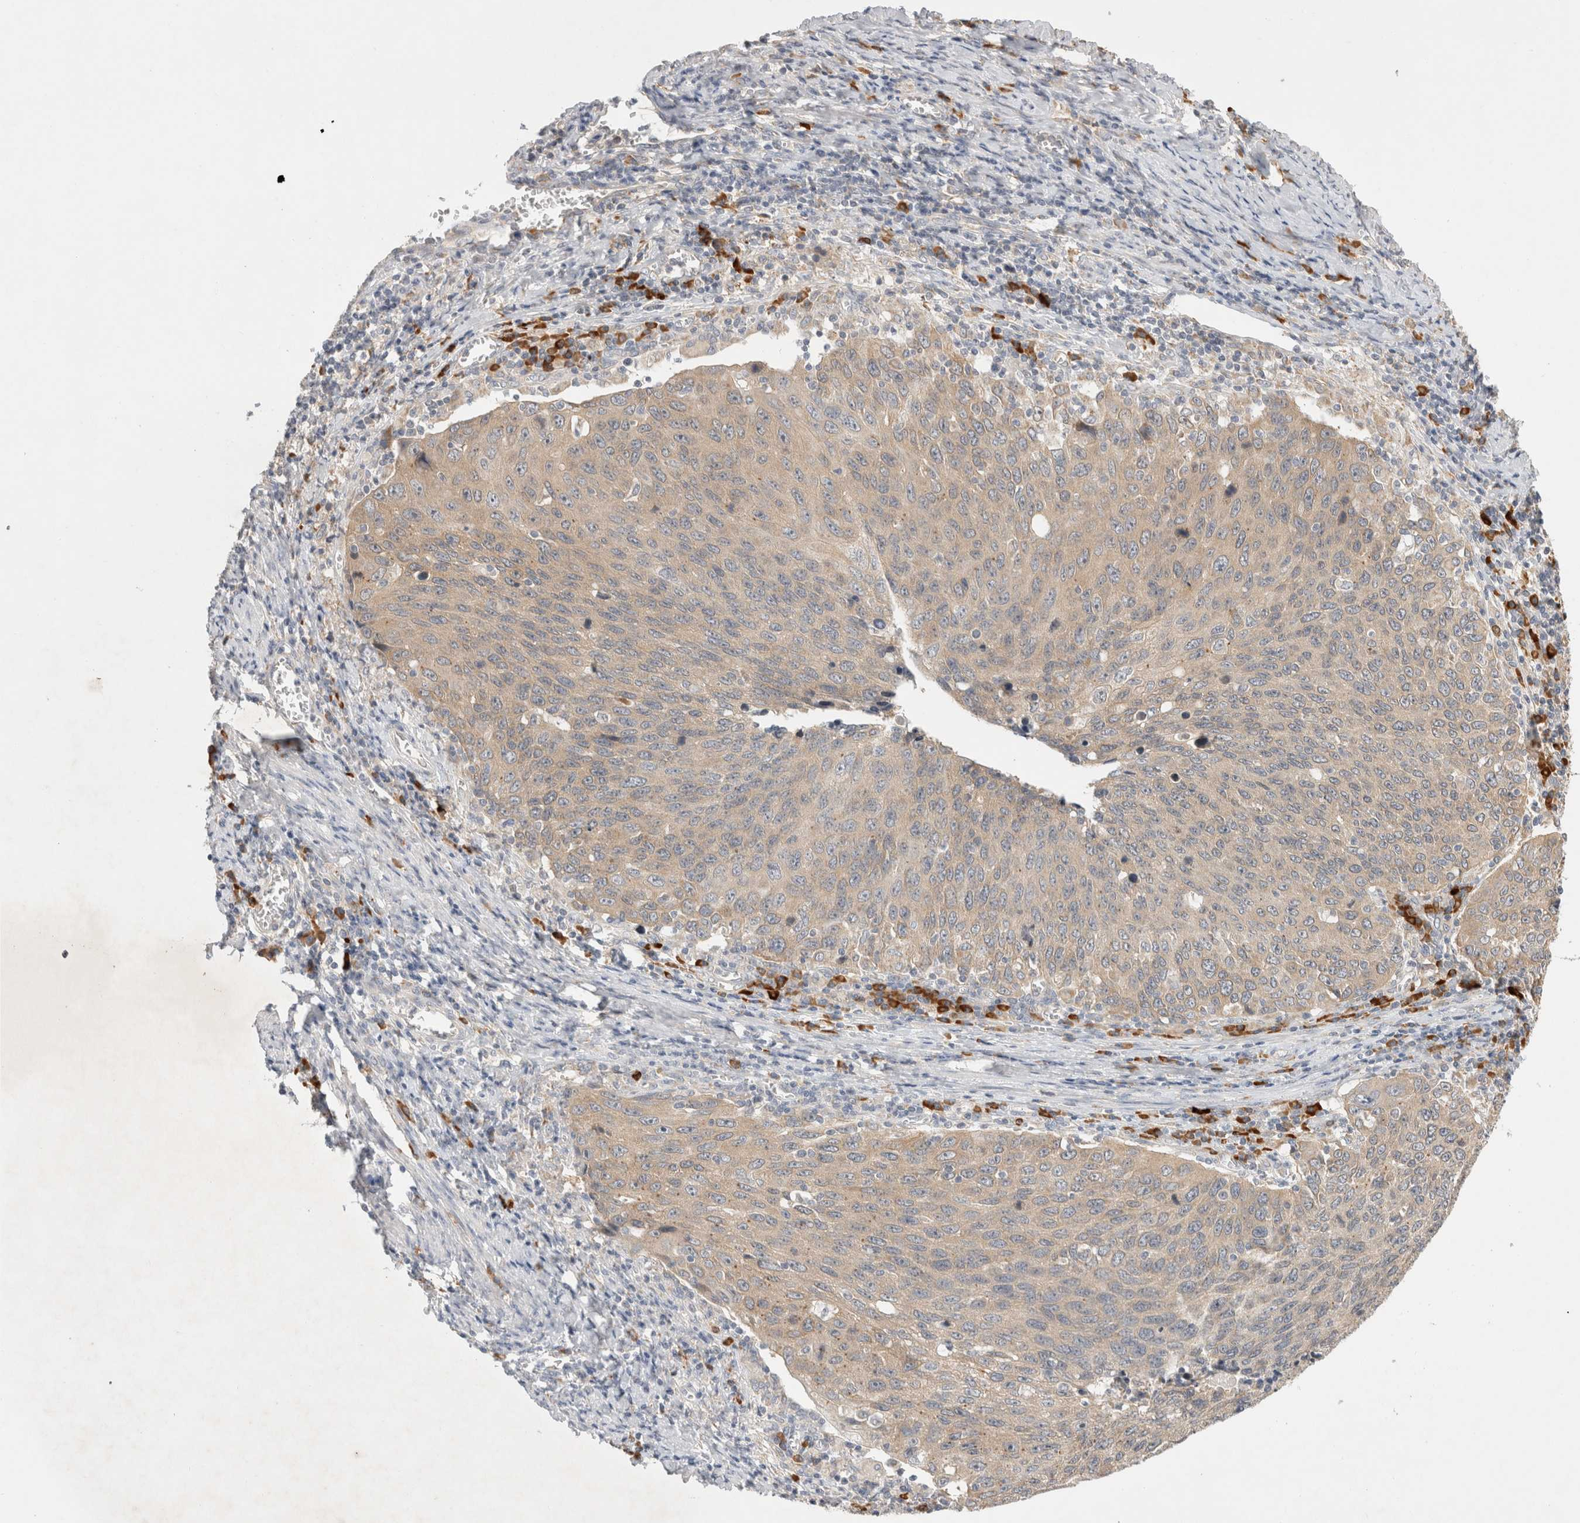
{"staining": {"intensity": "weak", "quantity": "25%-75%", "location": "cytoplasmic/membranous"}, "tissue": "cervical cancer", "cell_type": "Tumor cells", "image_type": "cancer", "snomed": [{"axis": "morphology", "description": "Squamous cell carcinoma, NOS"}, {"axis": "topography", "description": "Cervix"}], "caption": "A histopathology image showing weak cytoplasmic/membranous expression in approximately 25%-75% of tumor cells in cervical squamous cell carcinoma, as visualized by brown immunohistochemical staining.", "gene": "NEDD4L", "patient": {"sex": "female", "age": 53}}